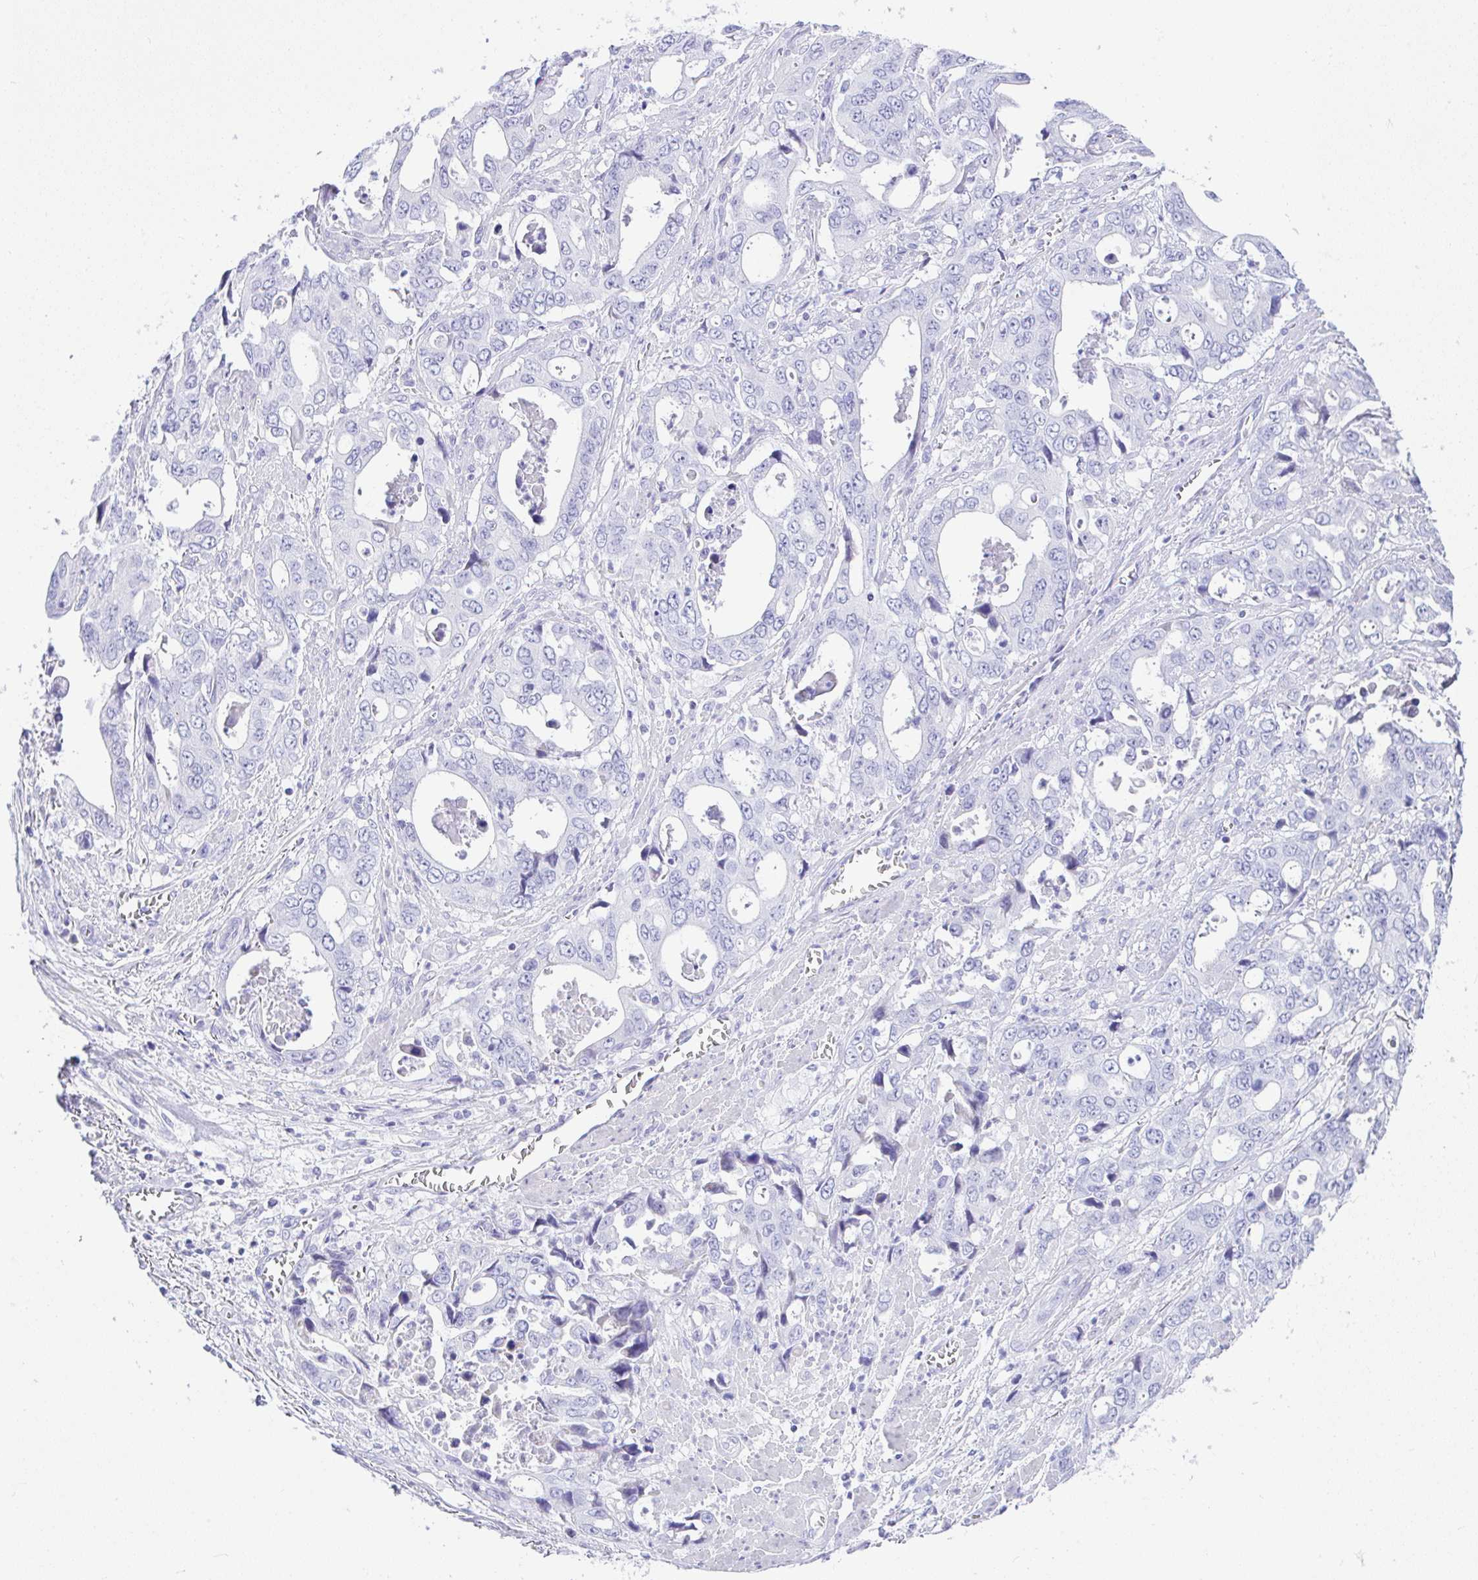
{"staining": {"intensity": "negative", "quantity": "none", "location": "none"}, "tissue": "stomach cancer", "cell_type": "Tumor cells", "image_type": "cancer", "snomed": [{"axis": "morphology", "description": "Adenocarcinoma, NOS"}, {"axis": "topography", "description": "Stomach, upper"}], "caption": "This photomicrograph is of stomach adenocarcinoma stained with immunohistochemistry (IHC) to label a protein in brown with the nuclei are counter-stained blue. There is no expression in tumor cells.", "gene": "SEL1L2", "patient": {"sex": "male", "age": 74}}